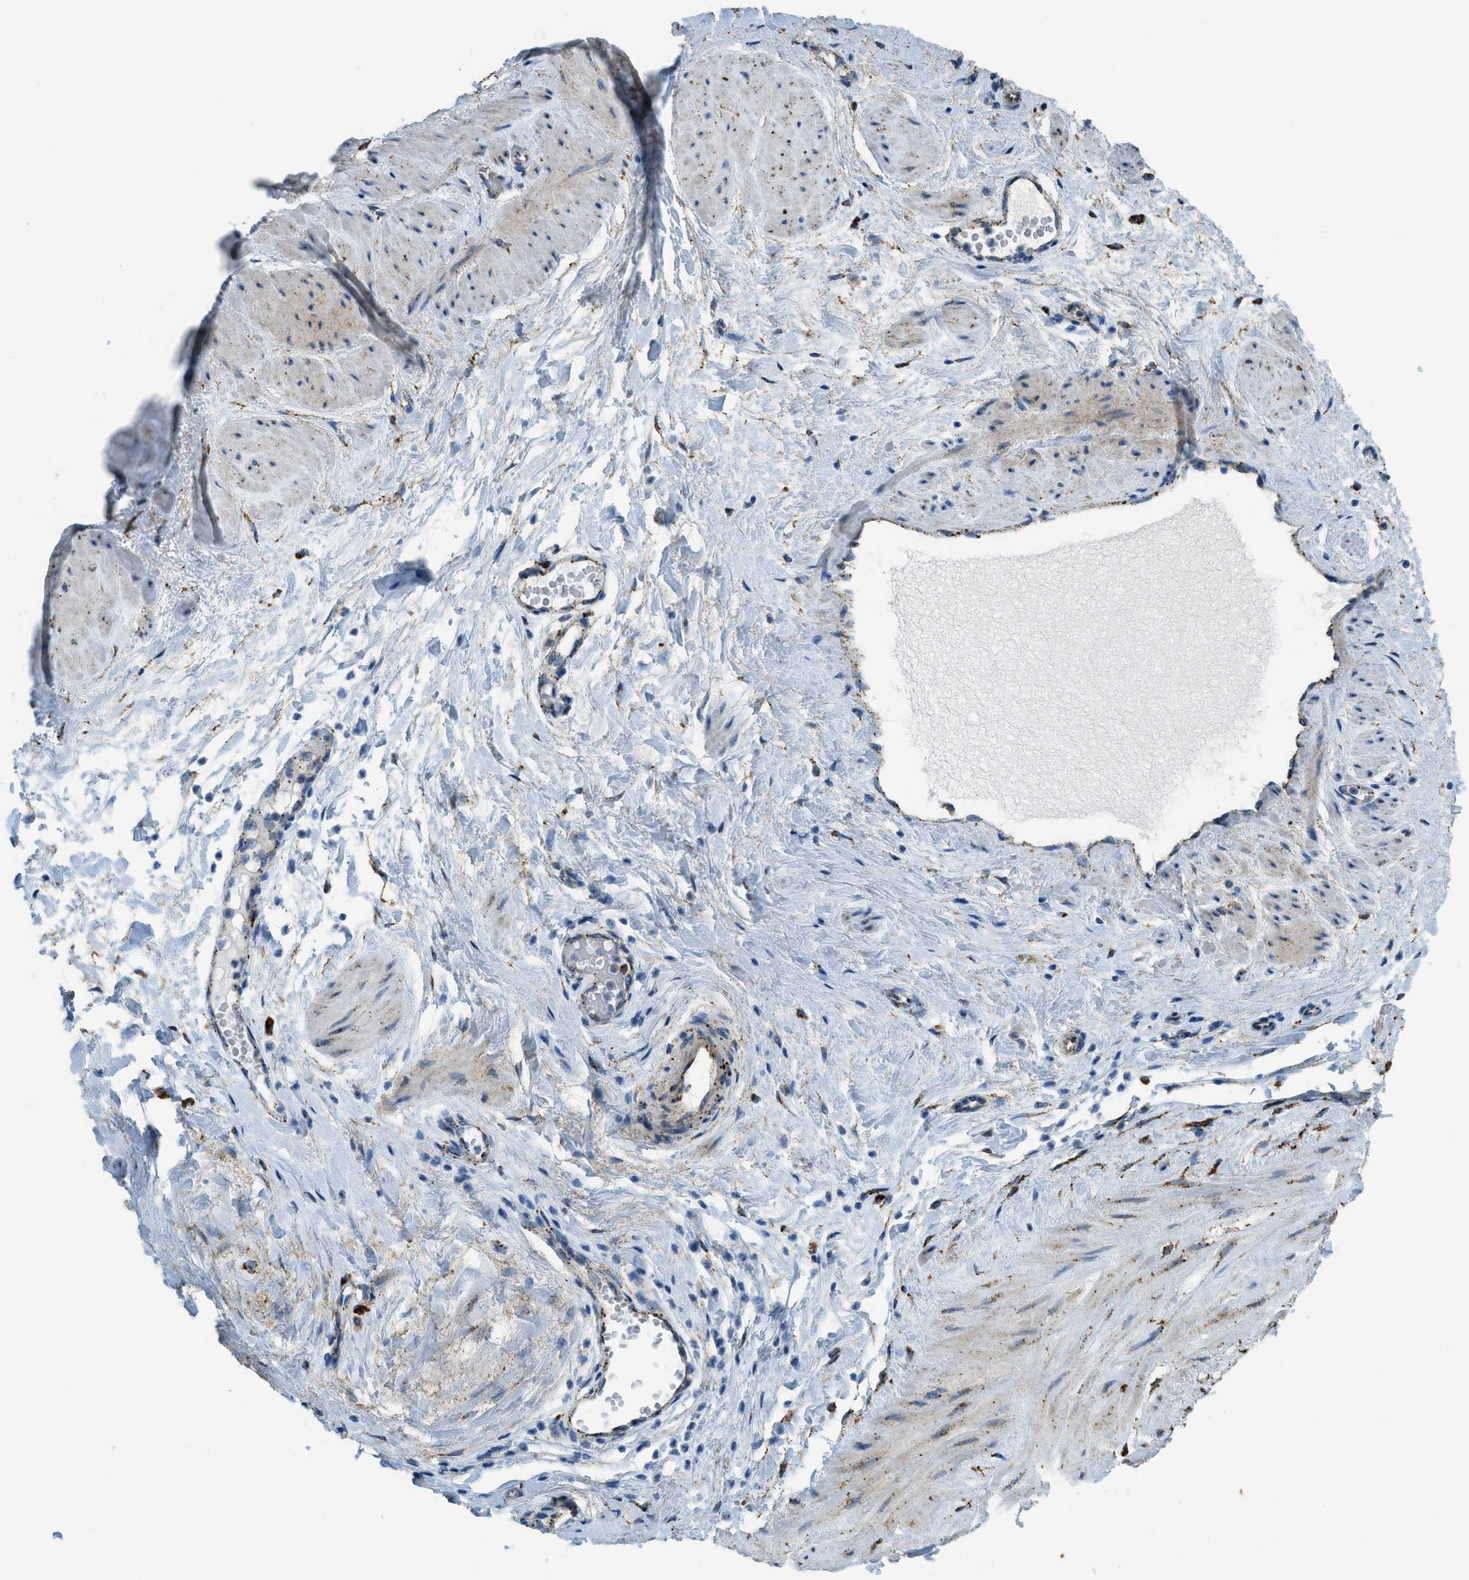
{"staining": {"intensity": "strong", "quantity": ">75%", "location": "cytoplasmic/membranous"}, "tissue": "adipose tissue", "cell_type": "Adipocytes", "image_type": "normal", "snomed": [{"axis": "morphology", "description": "Normal tissue, NOS"}, {"axis": "topography", "description": "Soft tissue"}, {"axis": "topography", "description": "Vascular tissue"}], "caption": "Immunohistochemical staining of benign human adipose tissue reveals high levels of strong cytoplasmic/membranous staining in about >75% of adipocytes. The staining was performed using DAB (3,3'-diaminobenzidine), with brown indicating positive protein expression. Nuclei are stained blue with hematoxylin.", "gene": "SCARB2", "patient": {"sex": "female", "age": 35}}